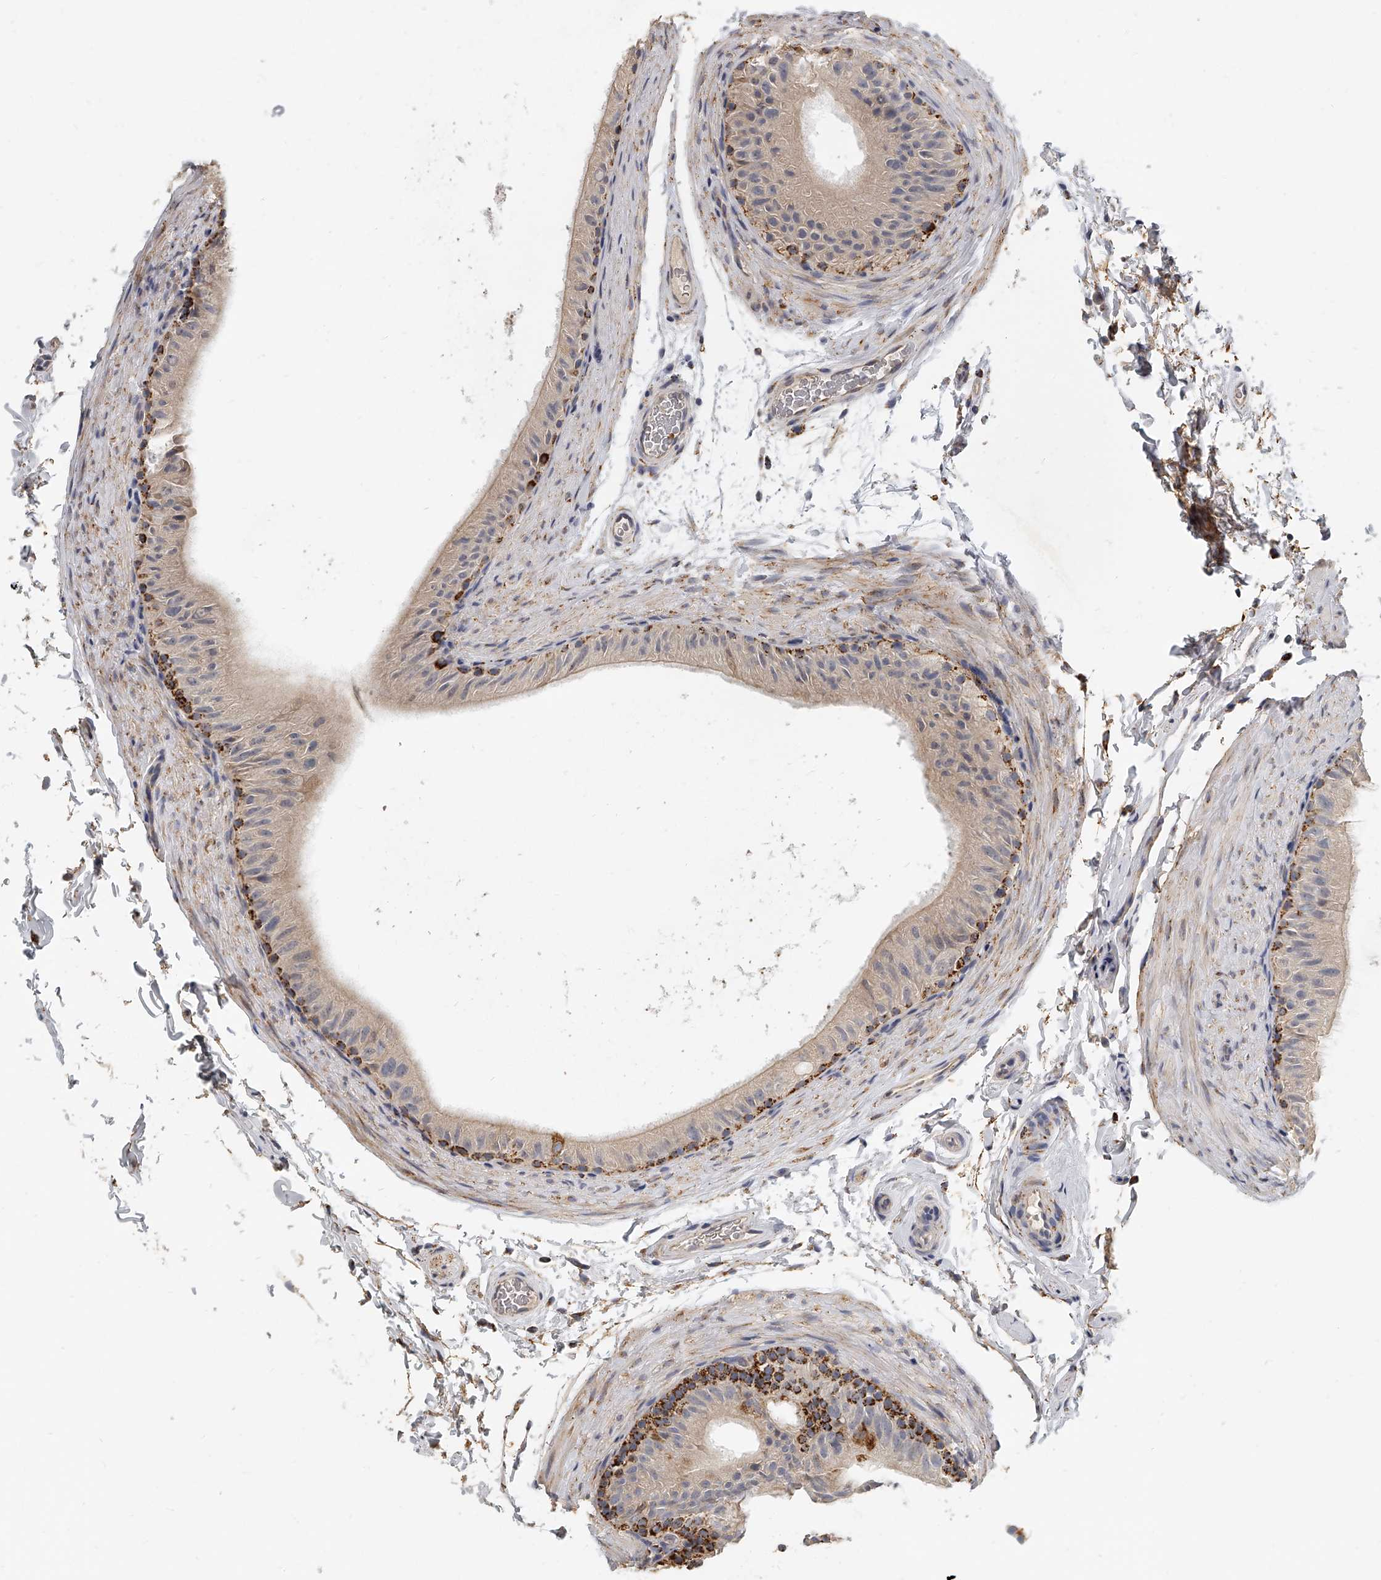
{"staining": {"intensity": "strong", "quantity": "<25%", "location": "cytoplasmic/membranous"}, "tissue": "epididymis", "cell_type": "Glandular cells", "image_type": "normal", "snomed": [{"axis": "morphology", "description": "Normal tissue, NOS"}, {"axis": "topography", "description": "Epididymis"}], "caption": "DAB immunohistochemical staining of benign epididymis displays strong cytoplasmic/membranous protein staining in approximately <25% of glandular cells.", "gene": "KLHL7", "patient": {"sex": "male", "age": 49}}